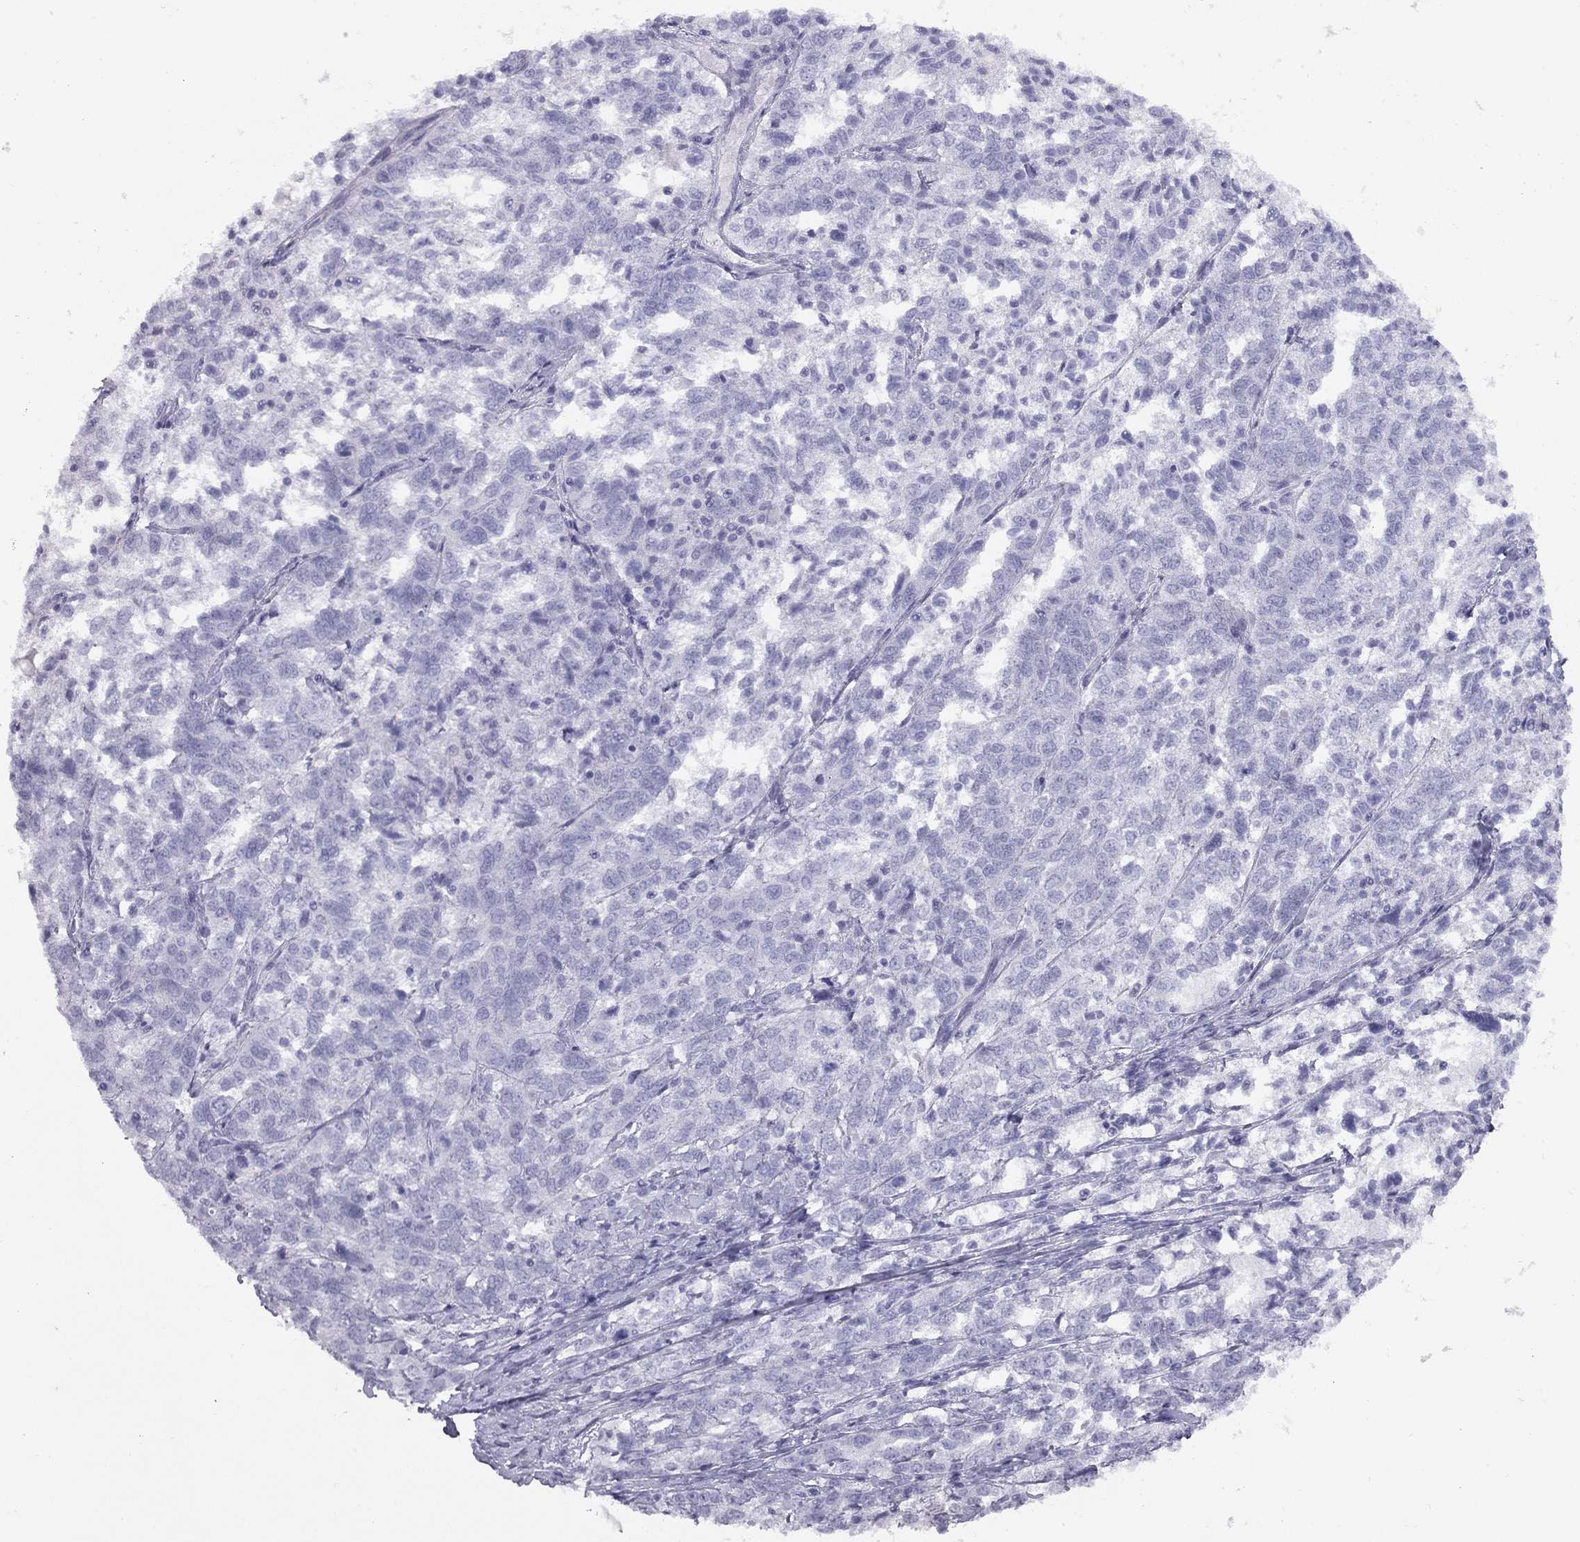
{"staining": {"intensity": "negative", "quantity": "none", "location": "none"}, "tissue": "ovarian cancer", "cell_type": "Tumor cells", "image_type": "cancer", "snomed": [{"axis": "morphology", "description": "Cystadenocarcinoma, serous, NOS"}, {"axis": "topography", "description": "Ovary"}], "caption": "Micrograph shows no protein expression in tumor cells of ovarian cancer (serous cystadenocarcinoma) tissue.", "gene": "KLRG1", "patient": {"sex": "female", "age": 71}}